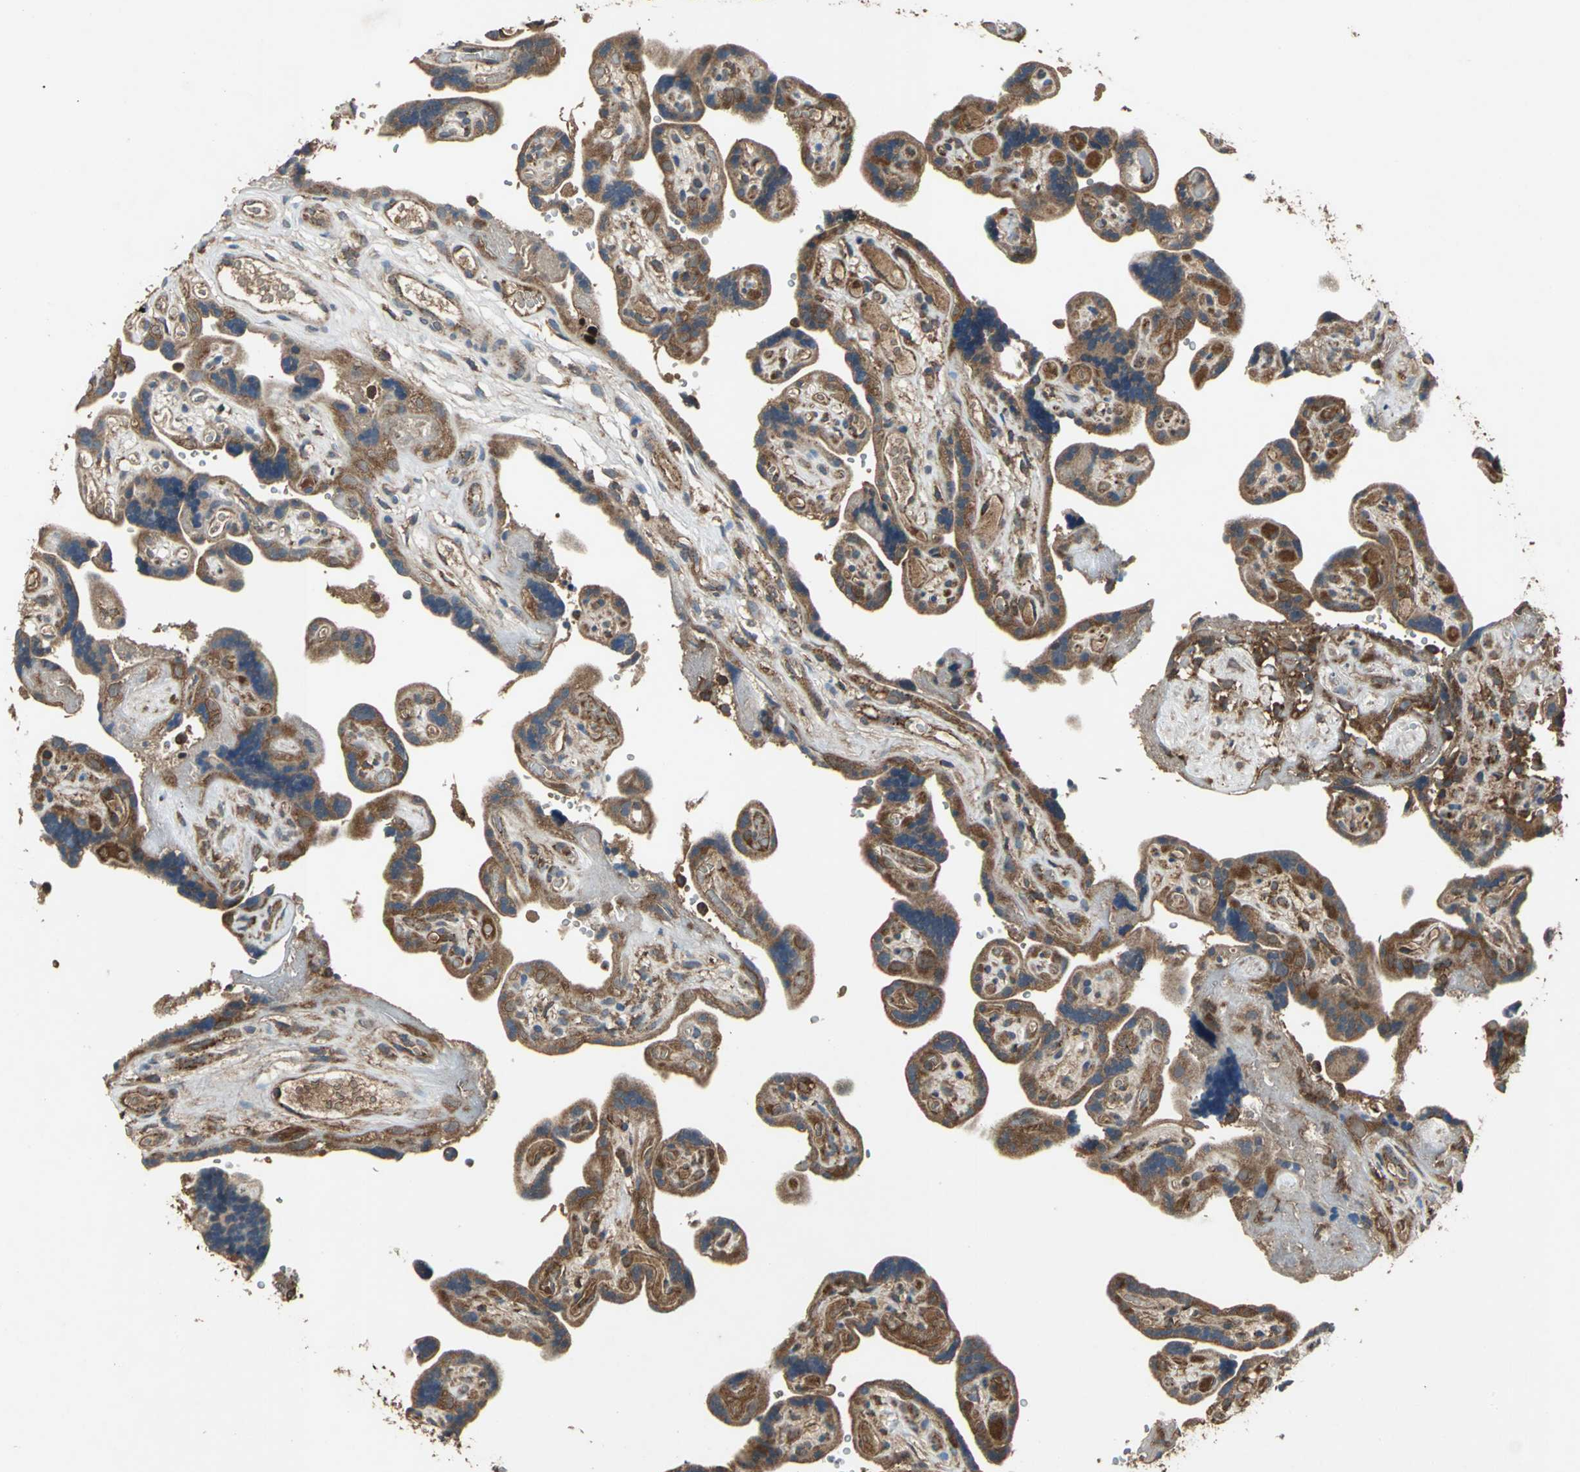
{"staining": {"intensity": "strong", "quantity": ">75%", "location": "cytoplasmic/membranous"}, "tissue": "placenta", "cell_type": "Trophoblastic cells", "image_type": "normal", "snomed": [{"axis": "morphology", "description": "Normal tissue, NOS"}, {"axis": "topography", "description": "Placenta"}], "caption": "Placenta was stained to show a protein in brown. There is high levels of strong cytoplasmic/membranous expression in about >75% of trophoblastic cells. (Stains: DAB (3,3'-diaminobenzidine) in brown, nuclei in blue, Microscopy: brightfield microscopy at high magnification).", "gene": "ZNF608", "patient": {"sex": "female", "age": 30}}